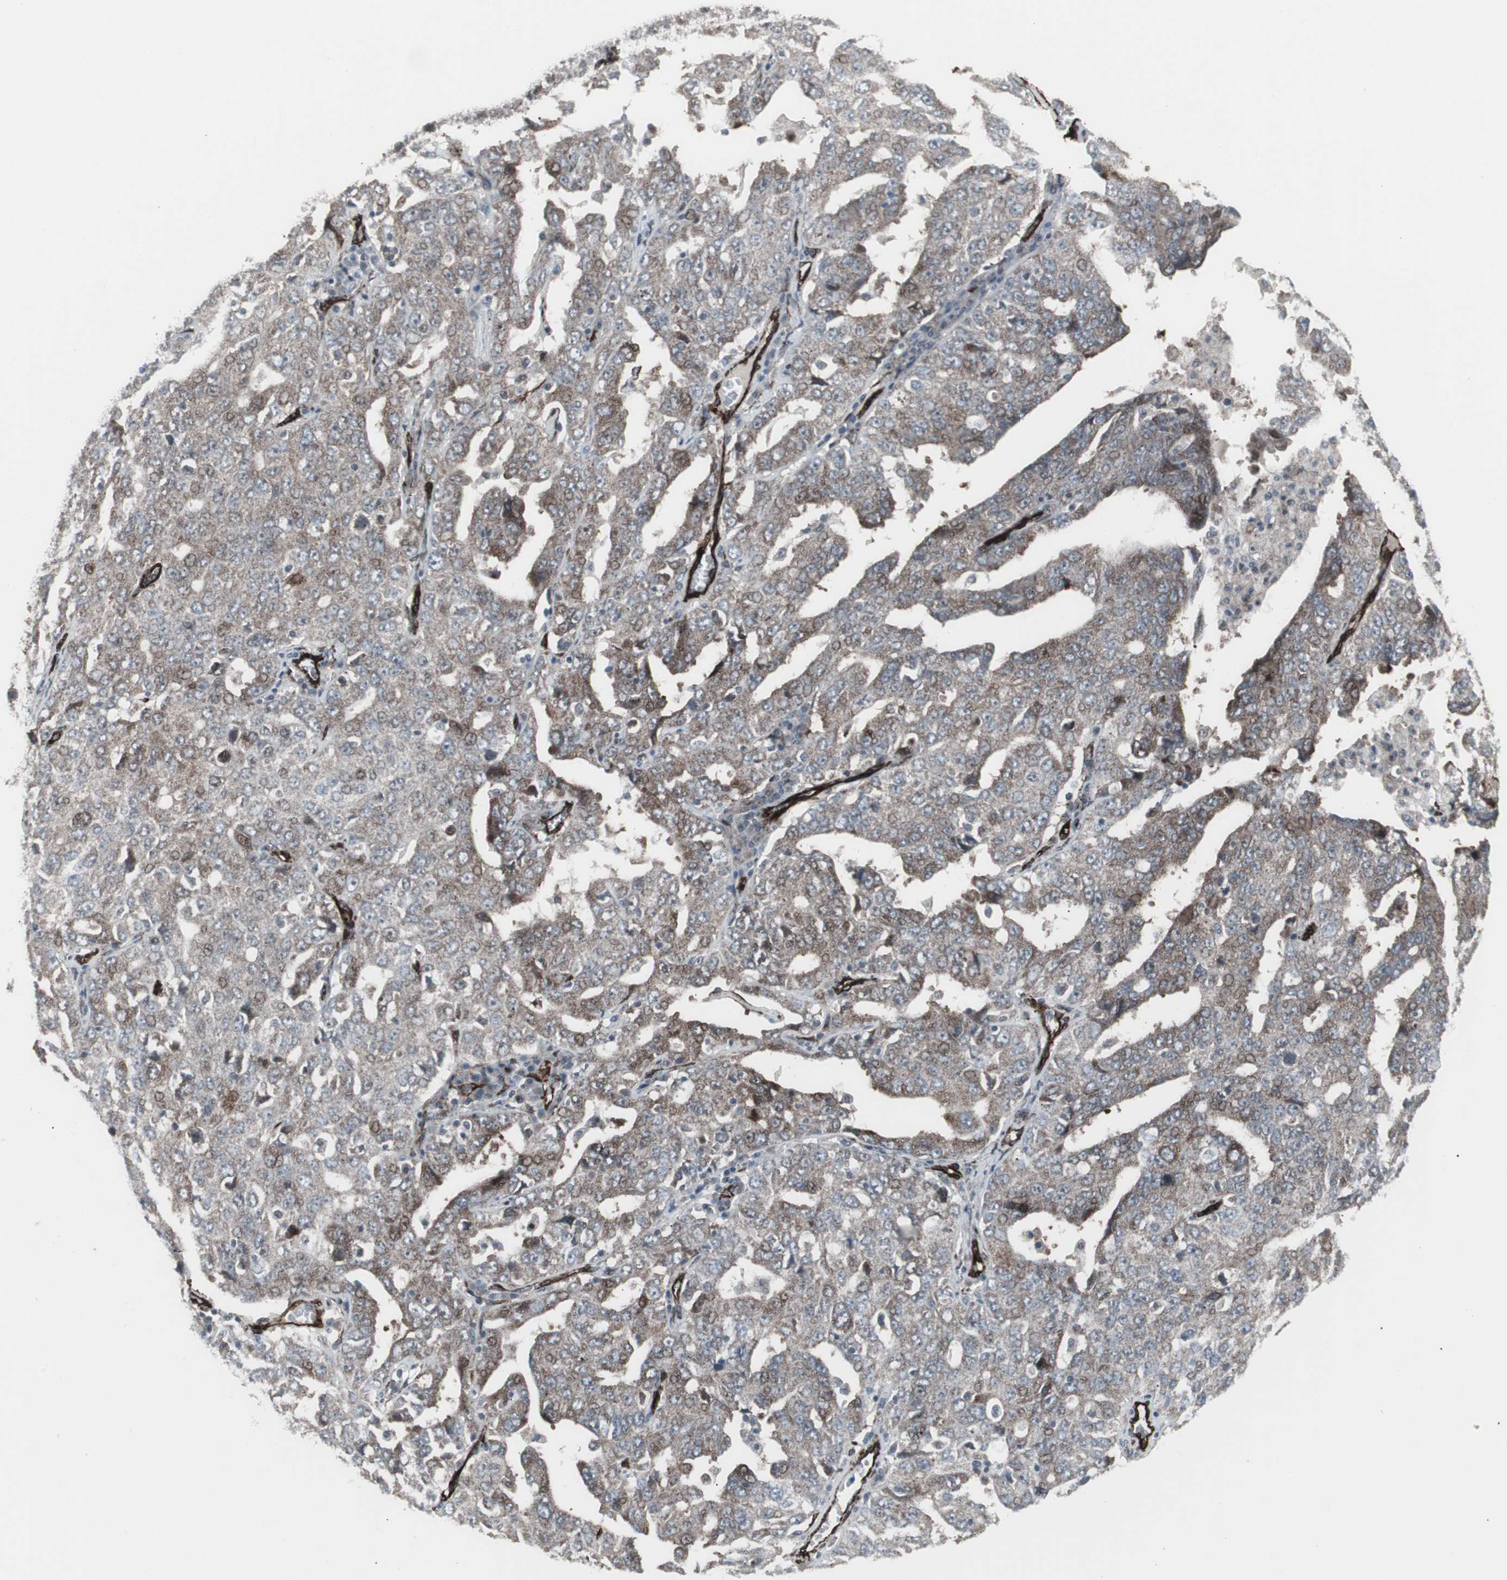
{"staining": {"intensity": "weak", "quantity": "25%-75%", "location": "cytoplasmic/membranous"}, "tissue": "ovarian cancer", "cell_type": "Tumor cells", "image_type": "cancer", "snomed": [{"axis": "morphology", "description": "Carcinoma, endometroid"}, {"axis": "topography", "description": "Ovary"}], "caption": "Ovarian endometroid carcinoma stained with a protein marker demonstrates weak staining in tumor cells.", "gene": "PDGFA", "patient": {"sex": "female", "age": 62}}